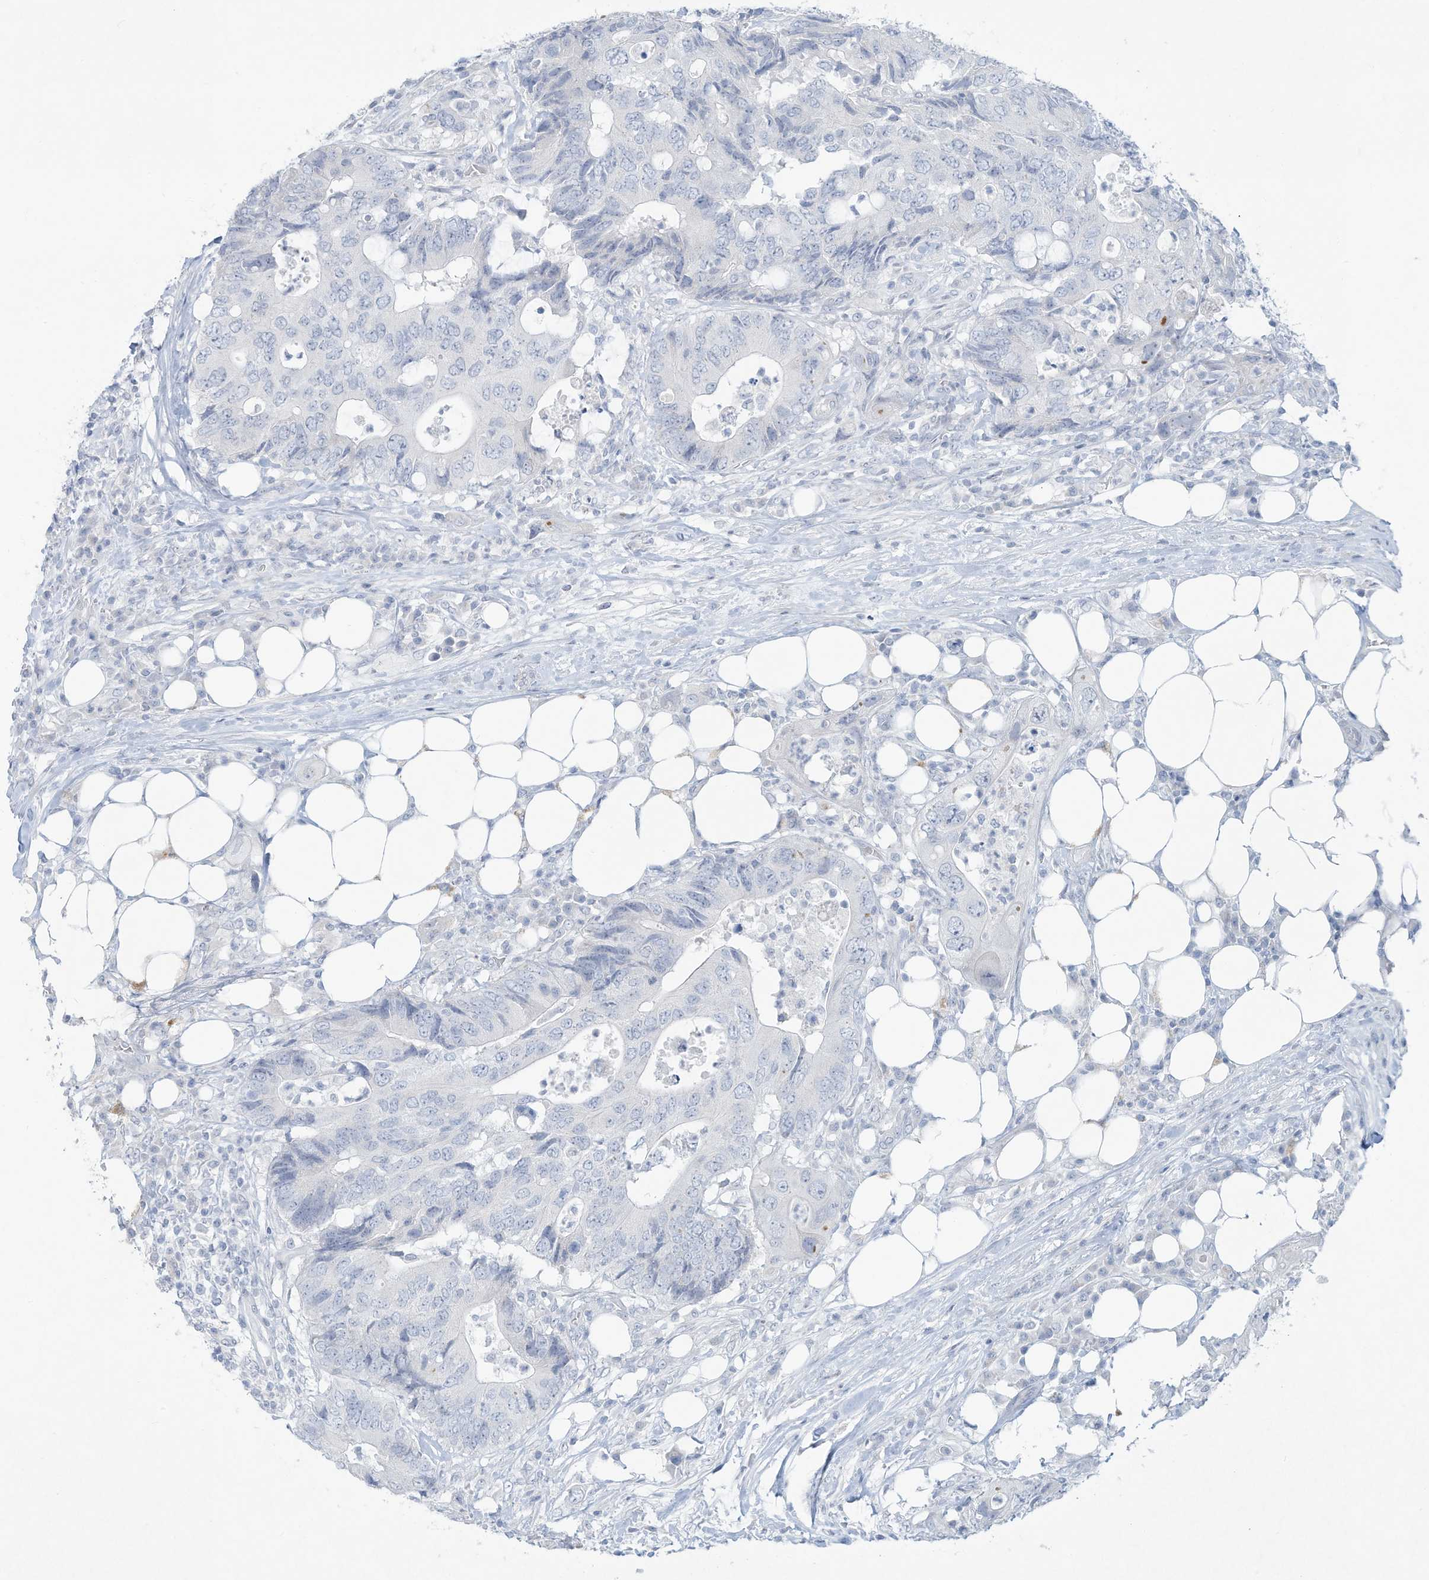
{"staining": {"intensity": "negative", "quantity": "none", "location": "none"}, "tissue": "colorectal cancer", "cell_type": "Tumor cells", "image_type": "cancer", "snomed": [{"axis": "morphology", "description": "Adenocarcinoma, NOS"}, {"axis": "topography", "description": "Colon"}], "caption": "This is an IHC image of human colorectal cancer (adenocarcinoma). There is no staining in tumor cells.", "gene": "PAX6", "patient": {"sex": "male", "age": 71}}